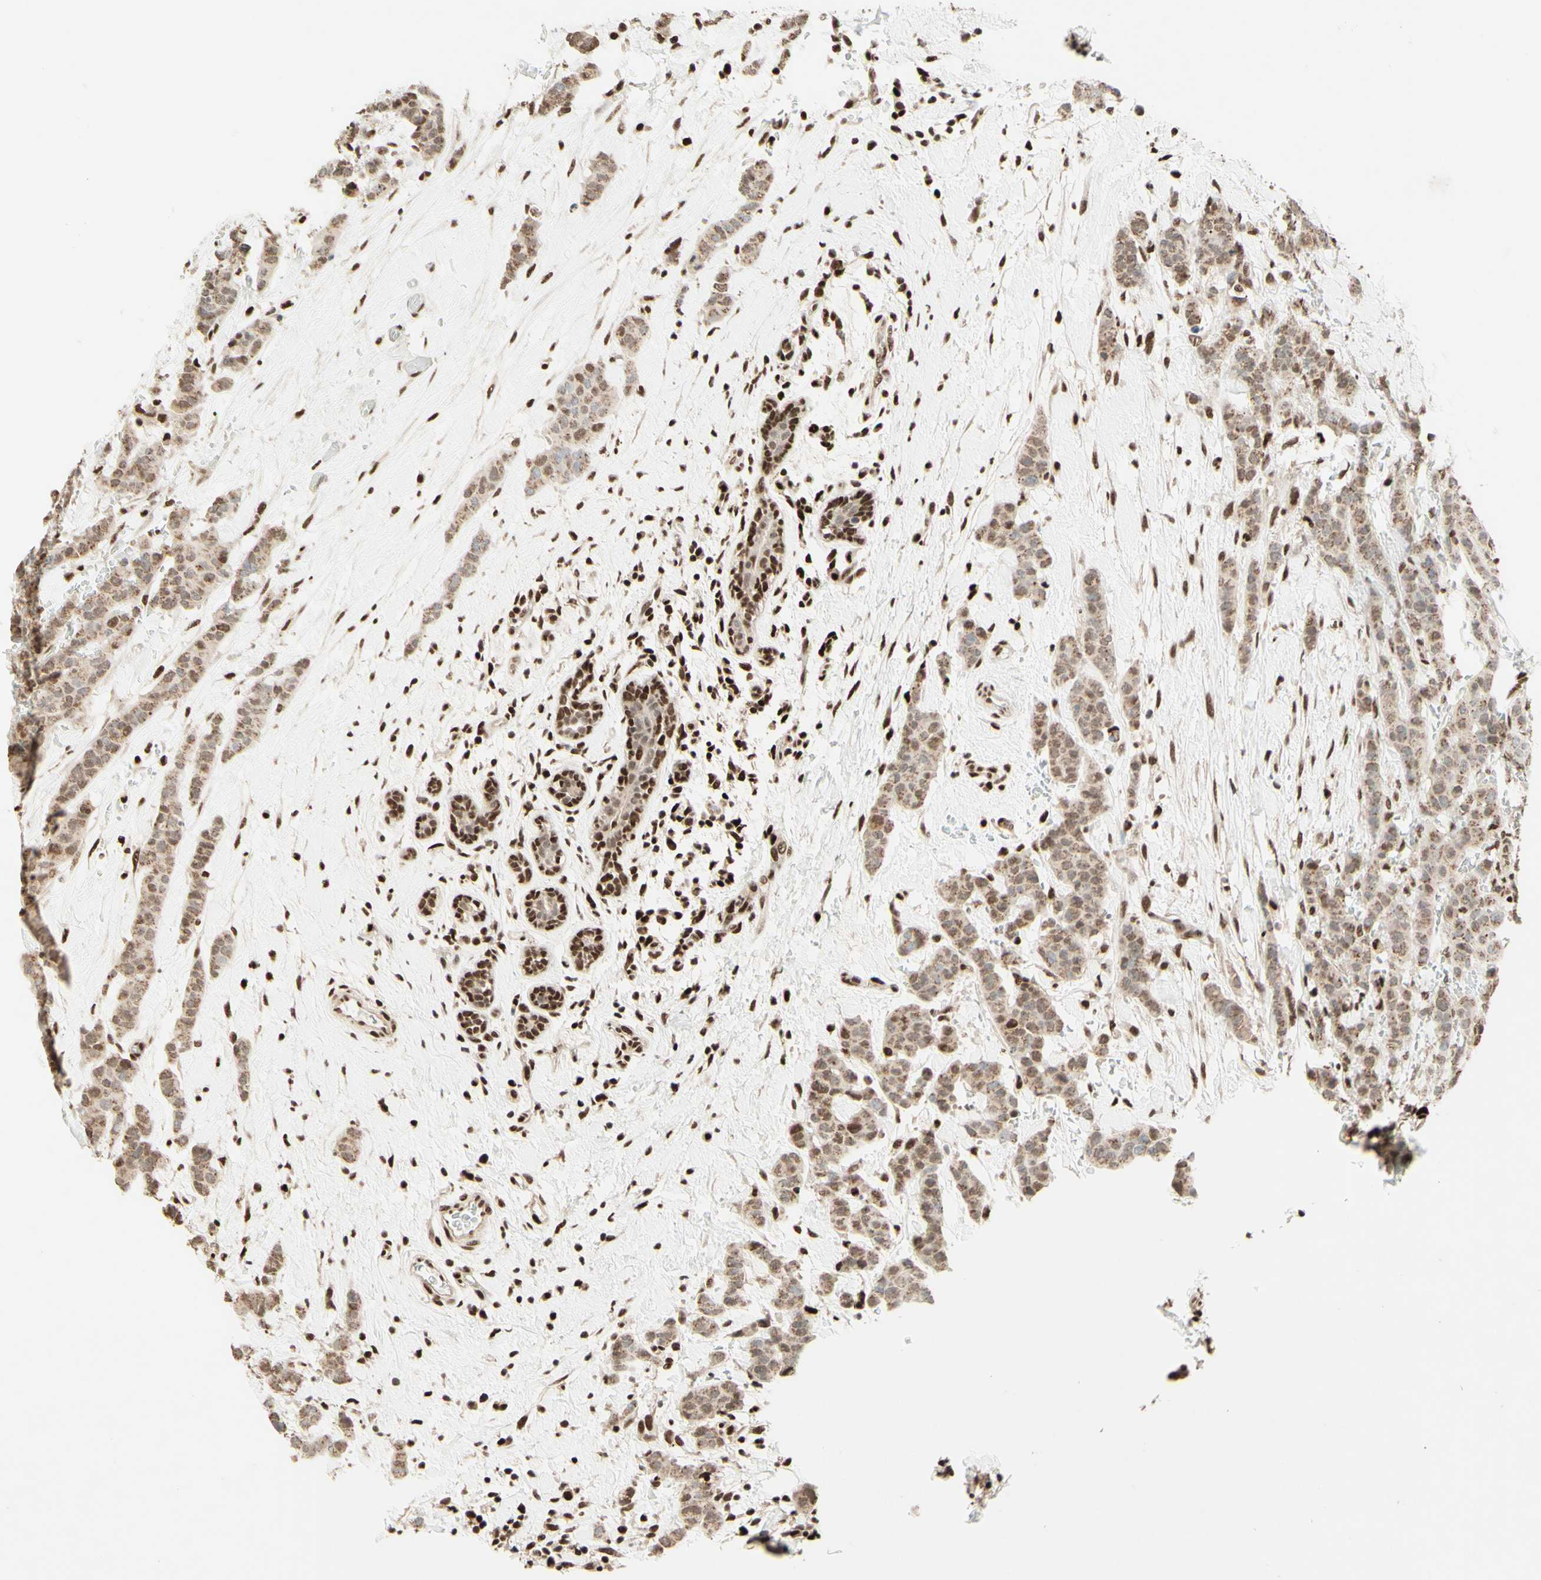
{"staining": {"intensity": "weak", "quantity": ">75%", "location": "cytoplasmic/membranous,nuclear"}, "tissue": "breast cancer", "cell_type": "Tumor cells", "image_type": "cancer", "snomed": [{"axis": "morphology", "description": "Normal tissue, NOS"}, {"axis": "morphology", "description": "Duct carcinoma"}, {"axis": "topography", "description": "Breast"}], "caption": "Immunohistochemistry (IHC) photomicrograph of invasive ductal carcinoma (breast) stained for a protein (brown), which demonstrates low levels of weak cytoplasmic/membranous and nuclear staining in about >75% of tumor cells.", "gene": "NR3C1", "patient": {"sex": "female", "age": 40}}